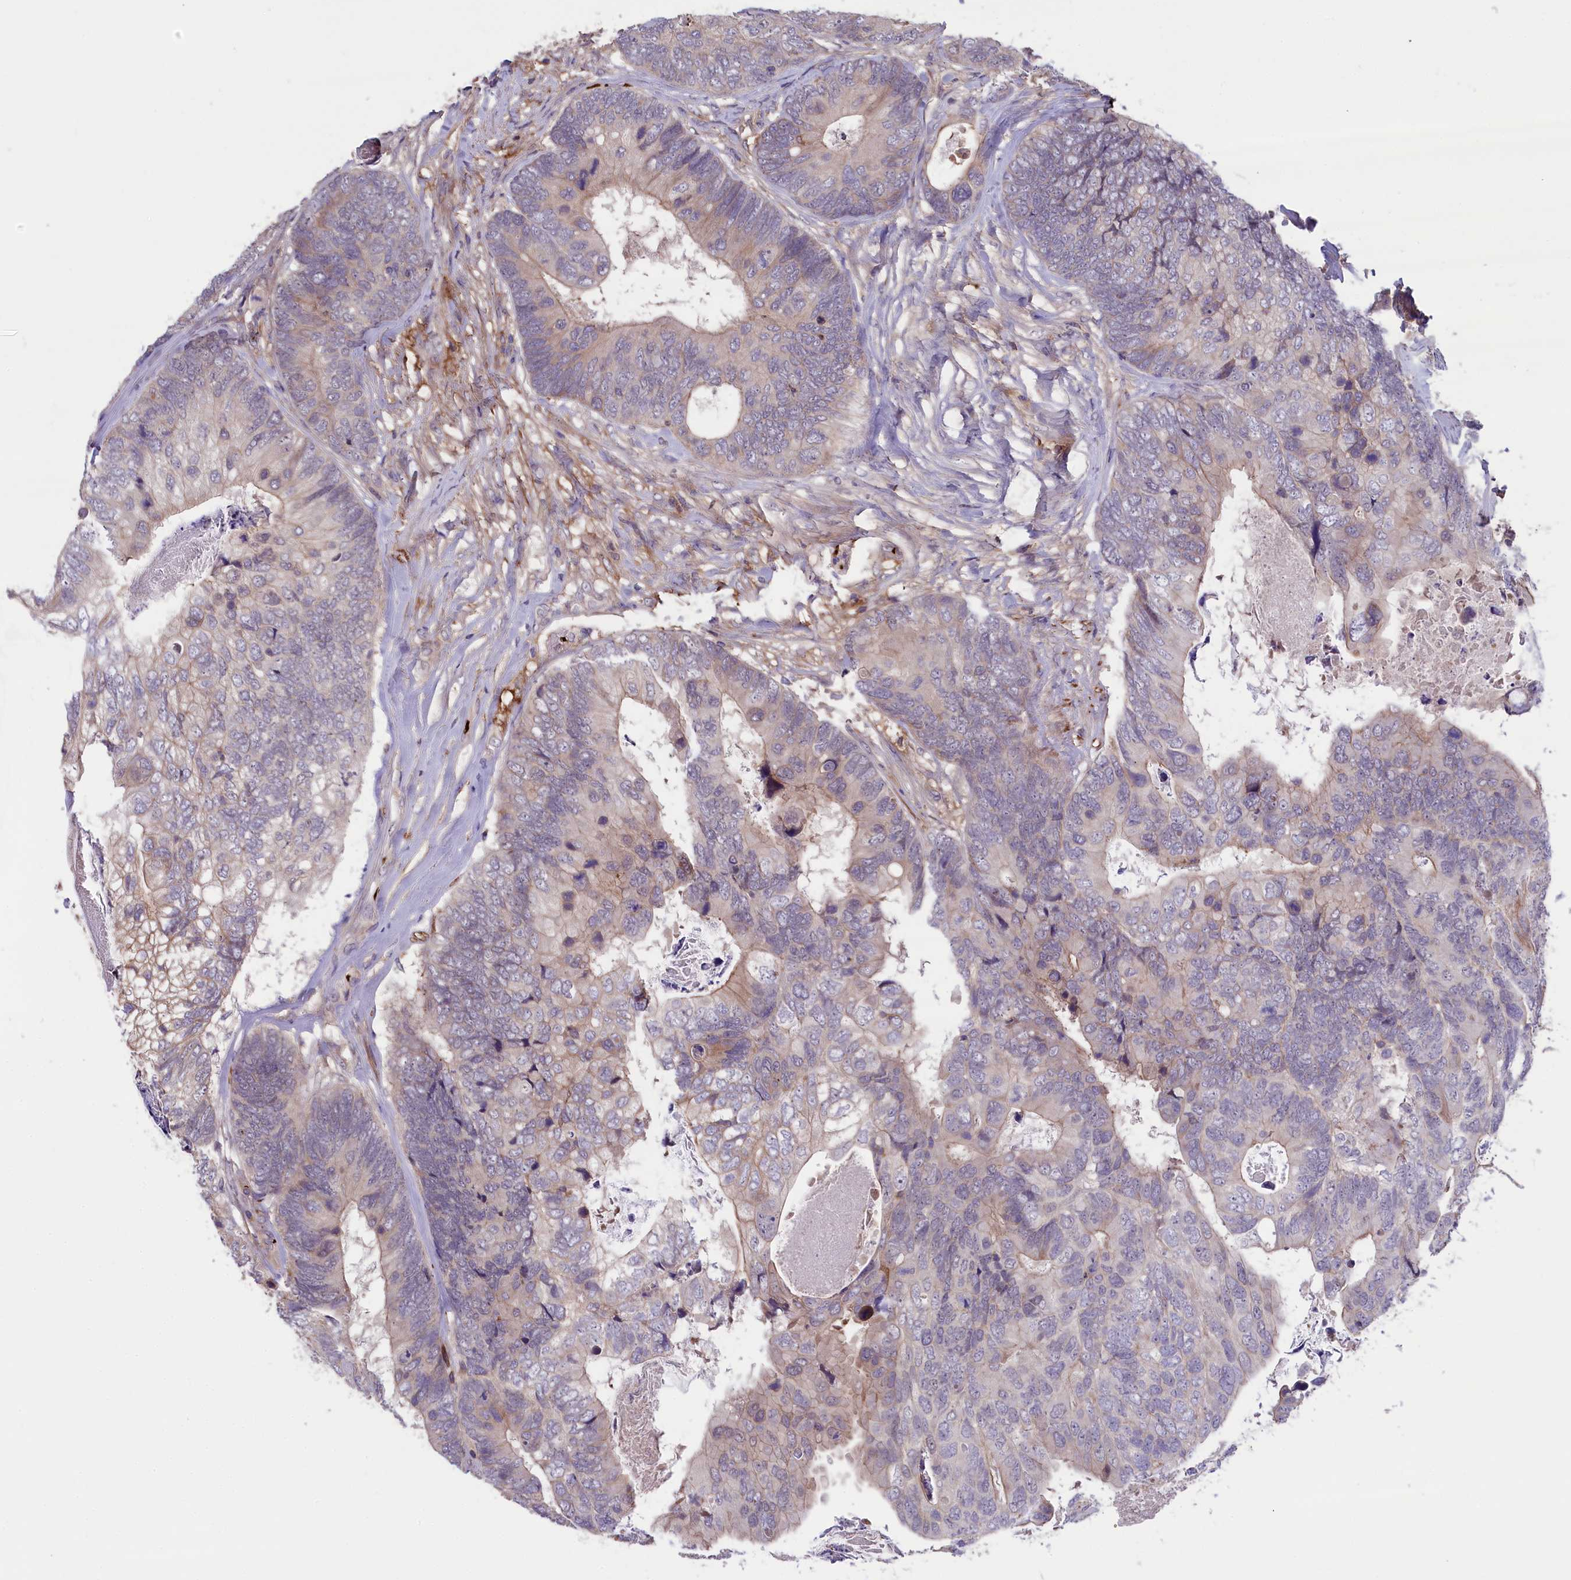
{"staining": {"intensity": "weak", "quantity": "<25%", "location": "cytoplasmic/membranous"}, "tissue": "colorectal cancer", "cell_type": "Tumor cells", "image_type": "cancer", "snomed": [{"axis": "morphology", "description": "Adenocarcinoma, NOS"}, {"axis": "topography", "description": "Colon"}], "caption": "Image shows no protein staining in tumor cells of adenocarcinoma (colorectal) tissue.", "gene": "HEATR3", "patient": {"sex": "female", "age": 67}}